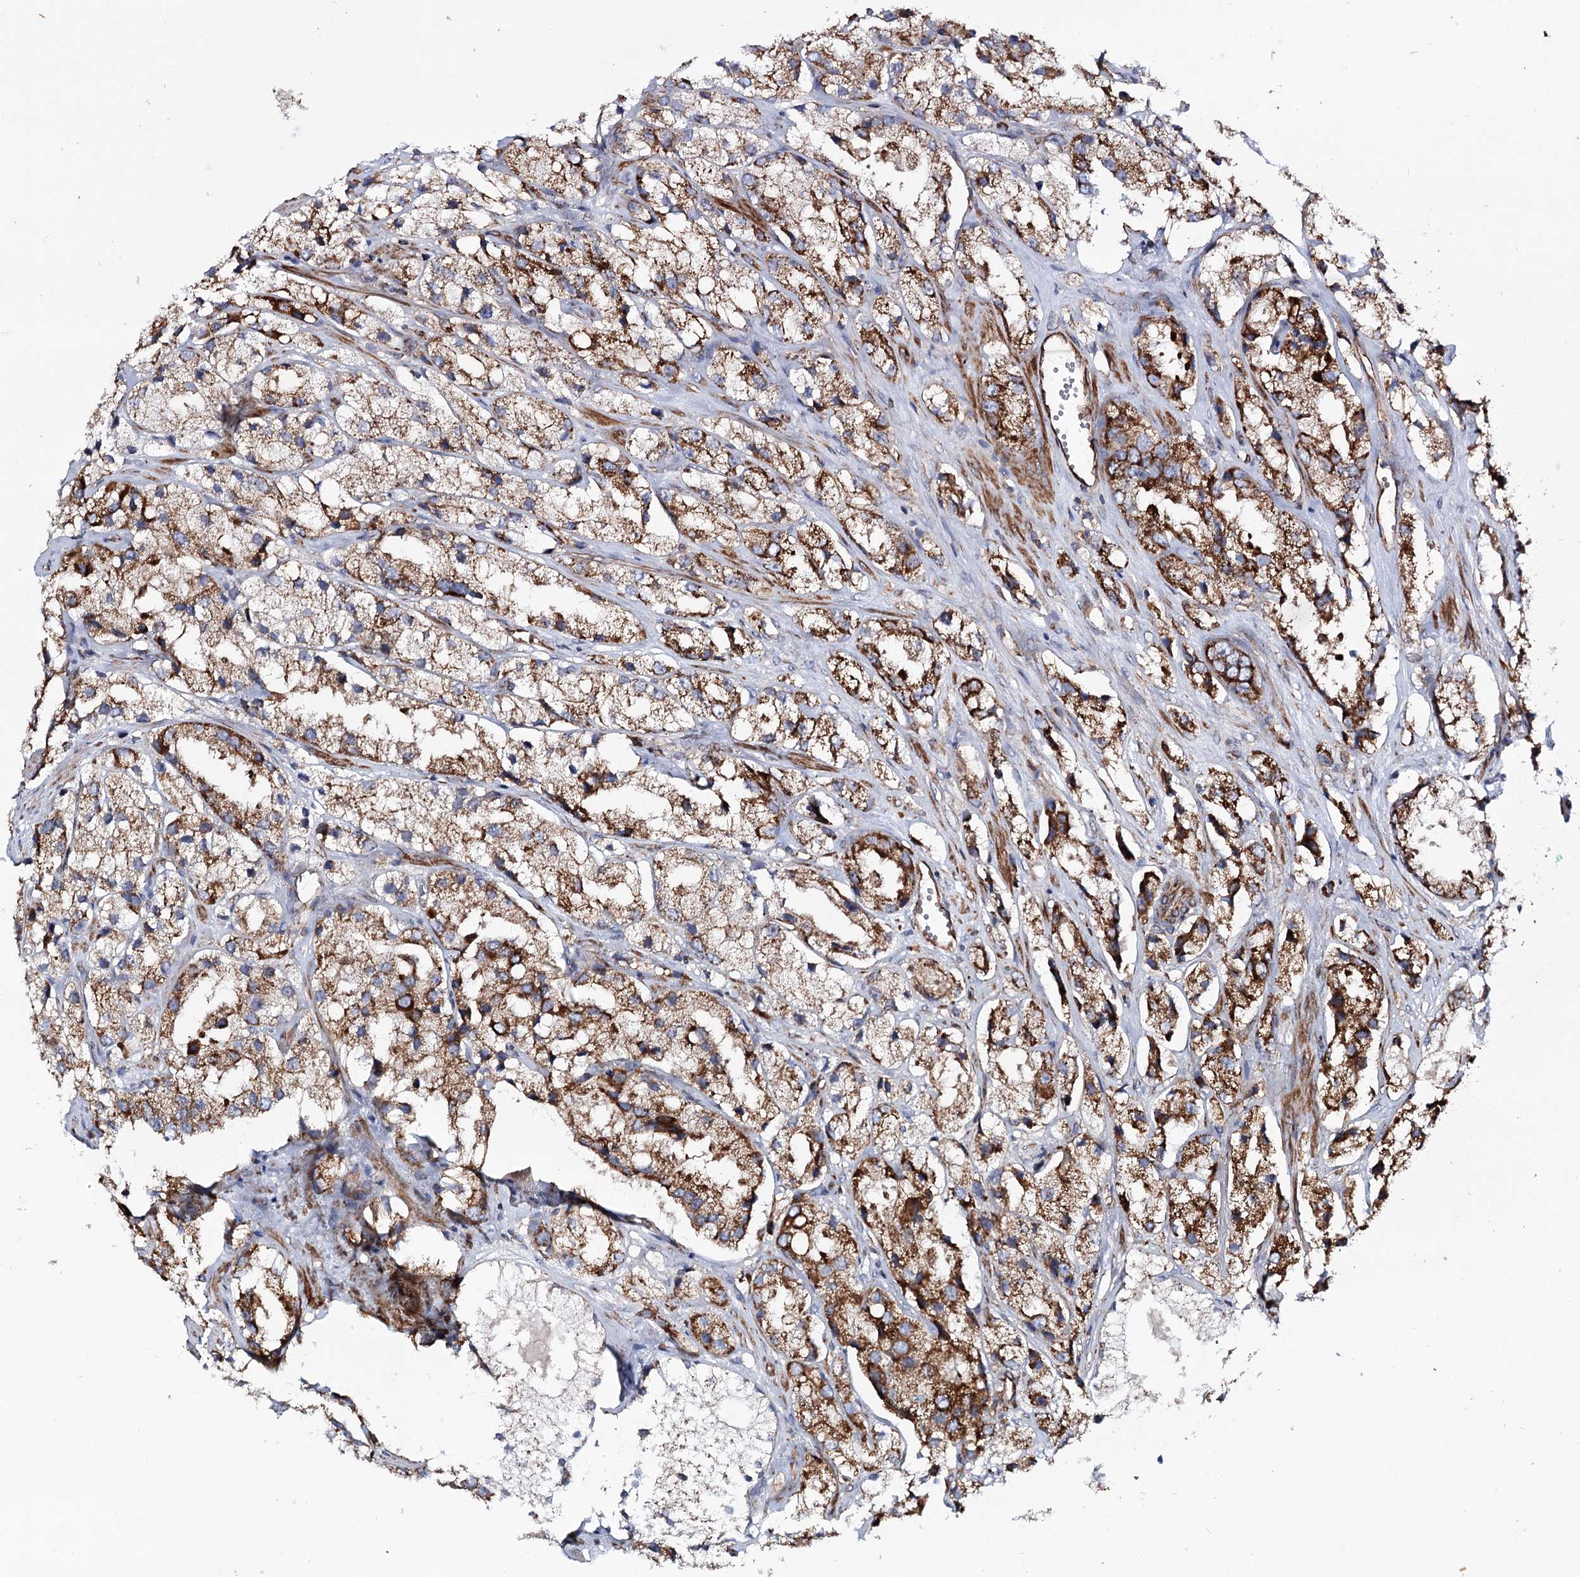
{"staining": {"intensity": "strong", "quantity": ">75%", "location": "cytoplasmic/membranous"}, "tissue": "prostate cancer", "cell_type": "Tumor cells", "image_type": "cancer", "snomed": [{"axis": "morphology", "description": "Adenocarcinoma, High grade"}, {"axis": "topography", "description": "Prostate"}], "caption": "An immunohistochemistry (IHC) photomicrograph of neoplastic tissue is shown. Protein staining in brown shows strong cytoplasmic/membranous positivity in prostate cancer (high-grade adenocarcinoma) within tumor cells.", "gene": "THUMPD3", "patient": {"sex": "male", "age": 66}}